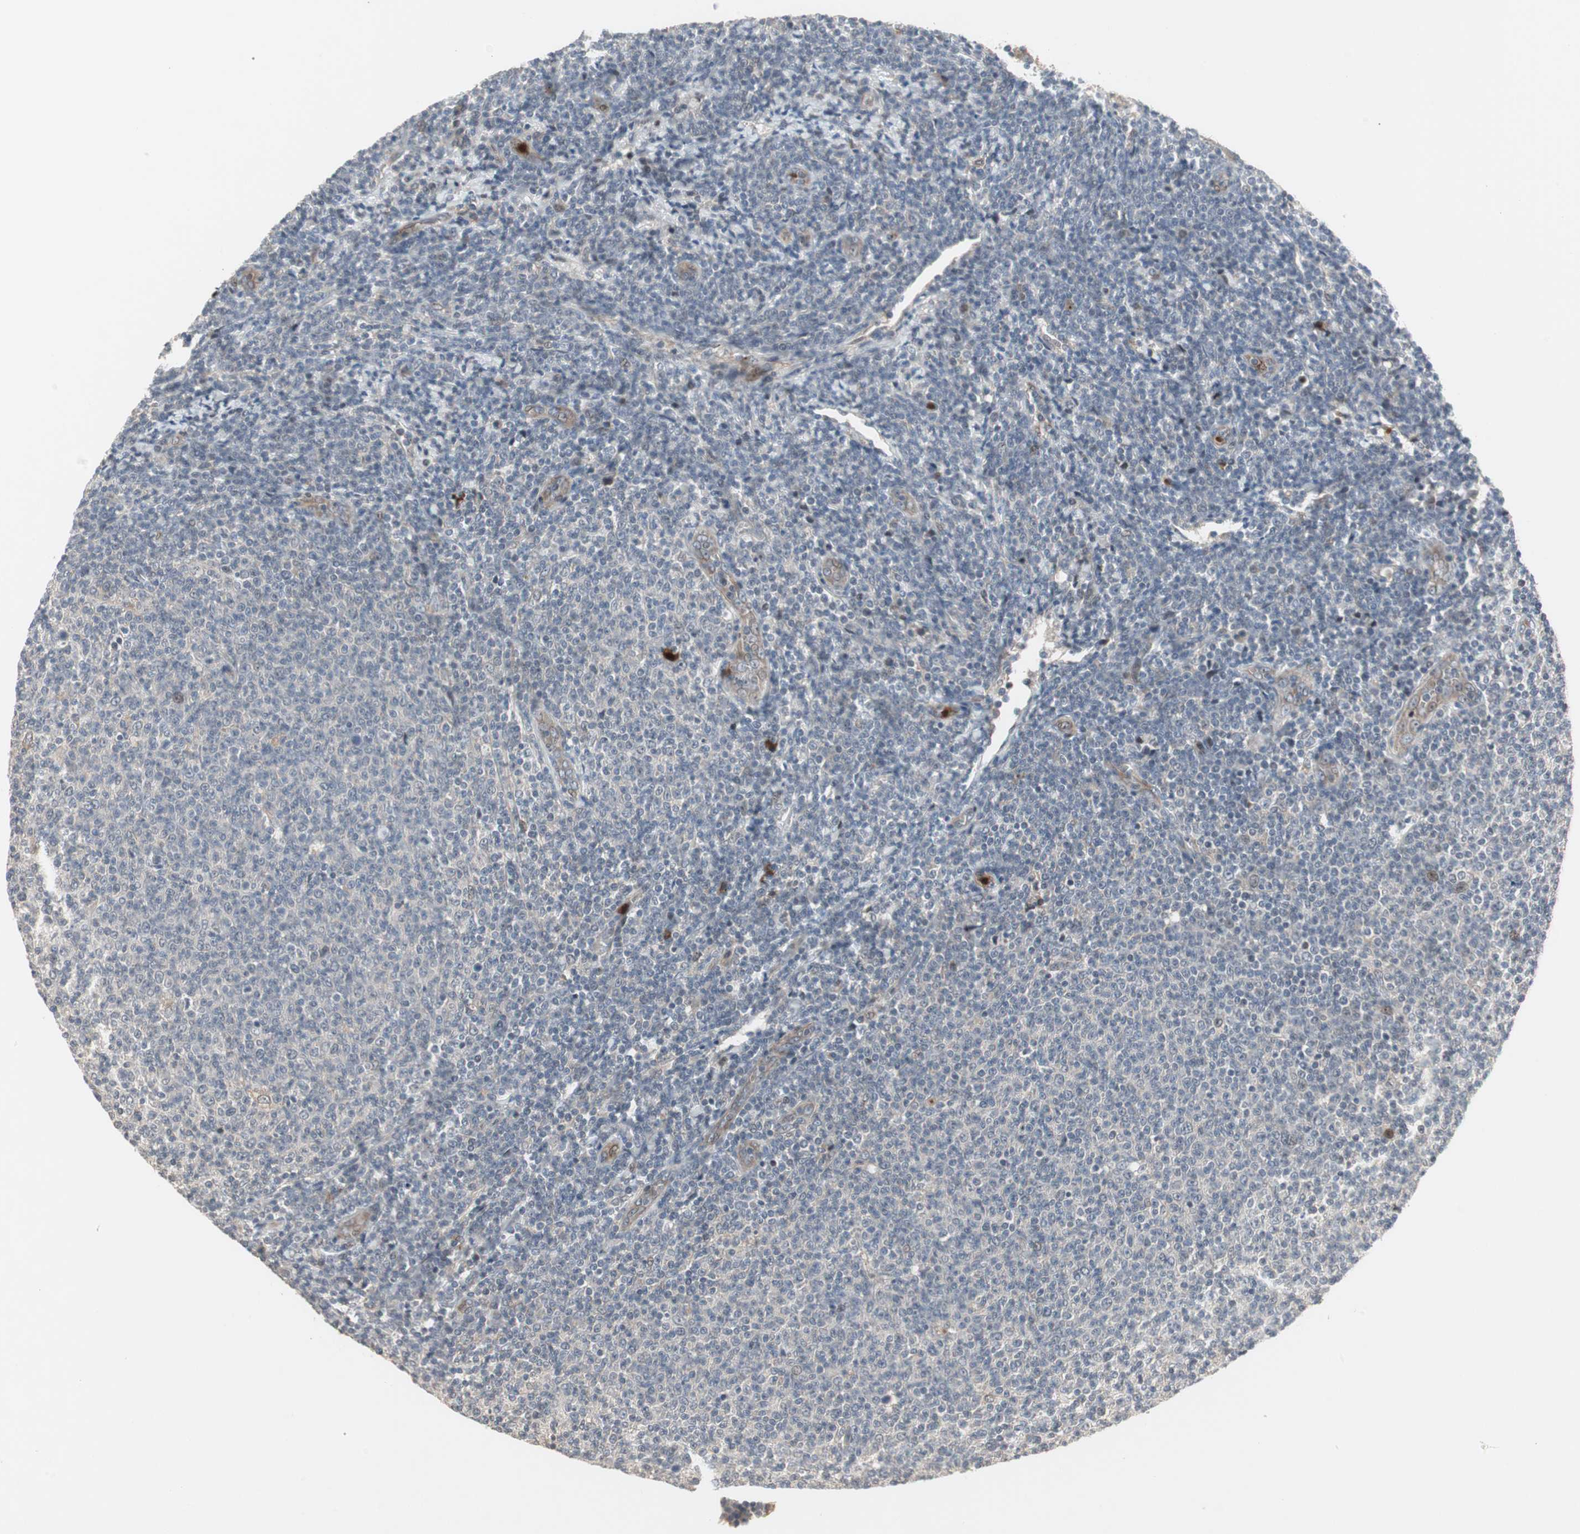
{"staining": {"intensity": "negative", "quantity": "none", "location": "none"}, "tissue": "lymphoma", "cell_type": "Tumor cells", "image_type": "cancer", "snomed": [{"axis": "morphology", "description": "Malignant lymphoma, non-Hodgkin's type, Low grade"}, {"axis": "topography", "description": "Lymph node"}], "caption": "Human lymphoma stained for a protein using IHC shows no staining in tumor cells.", "gene": "SNX4", "patient": {"sex": "male", "age": 66}}